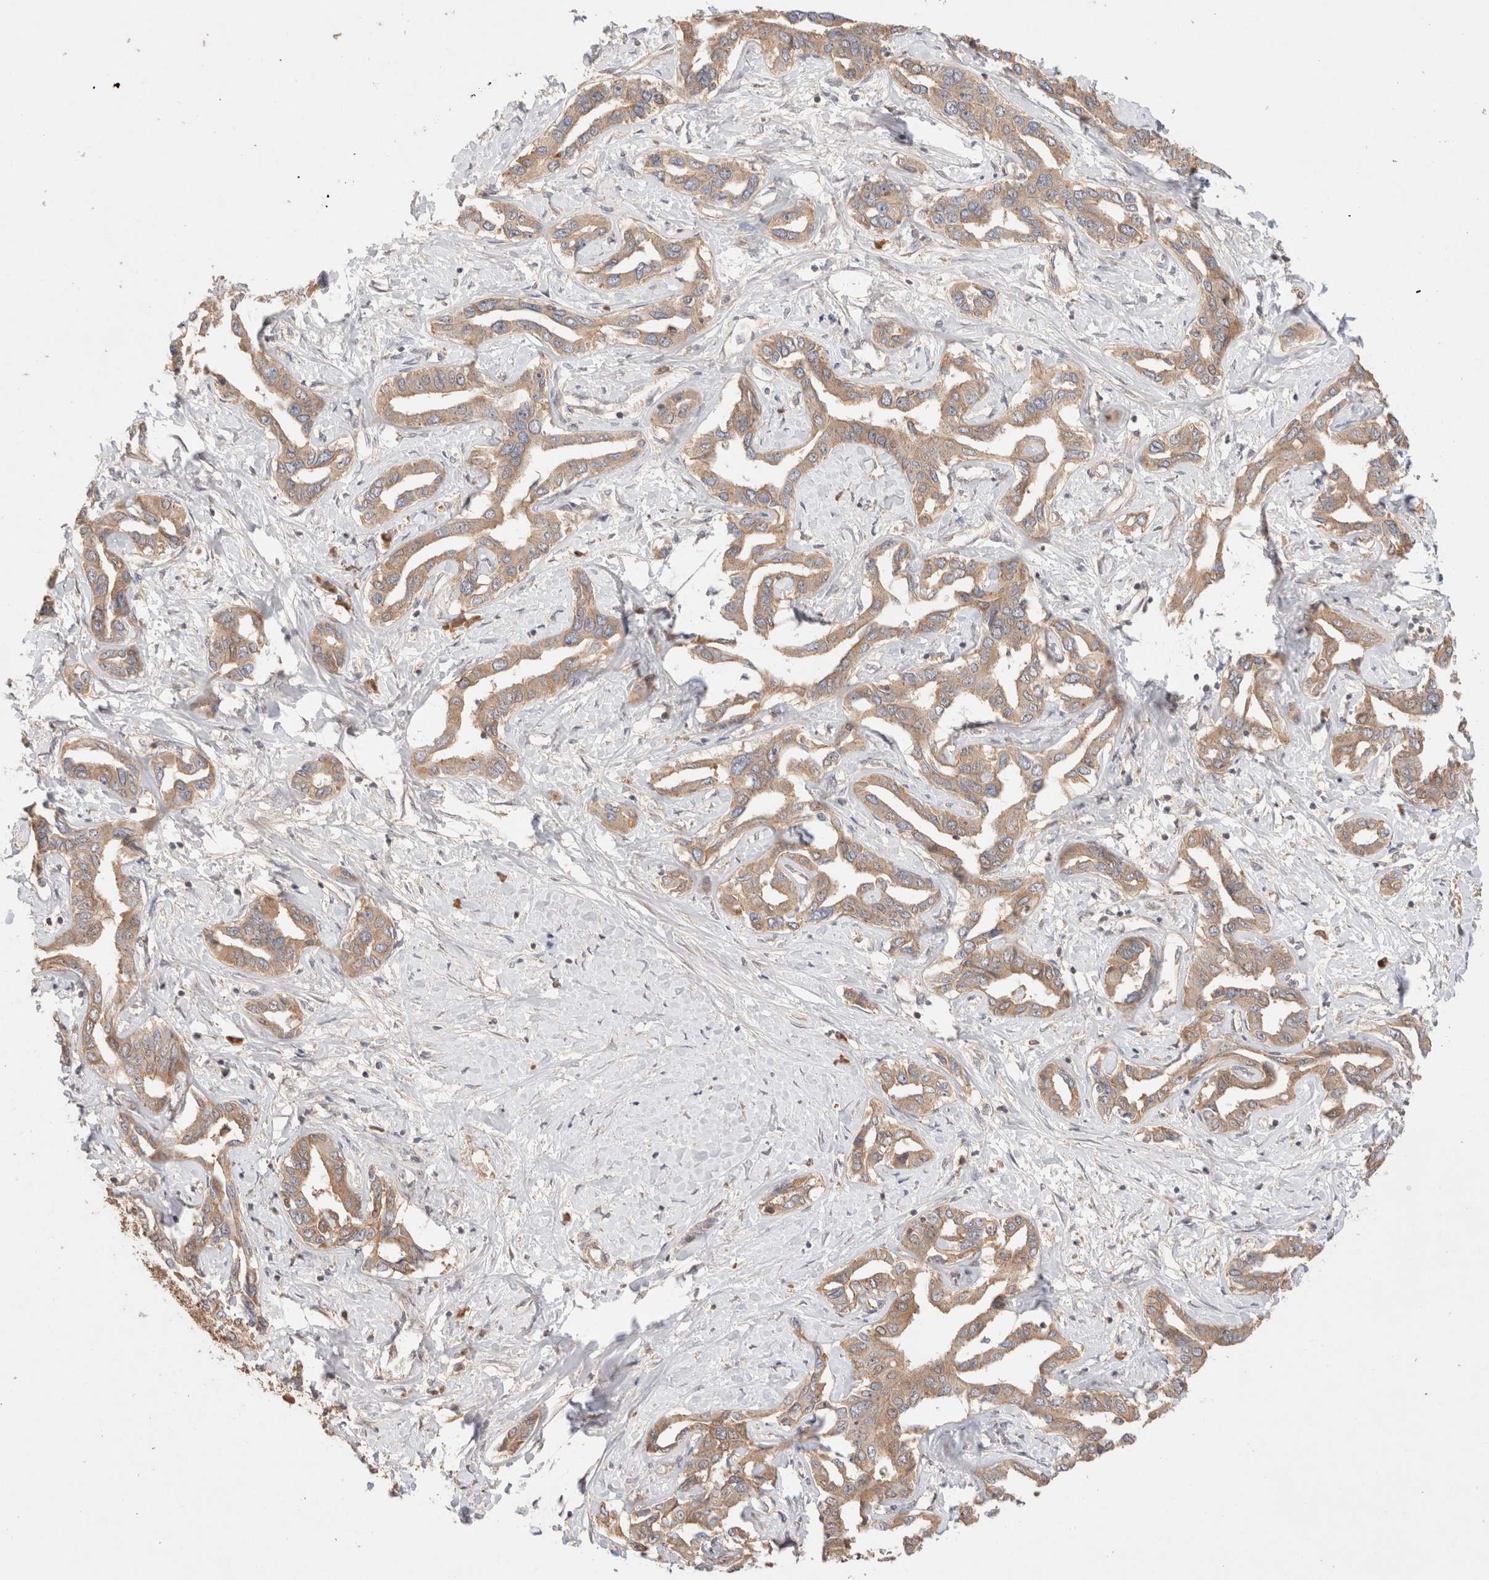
{"staining": {"intensity": "moderate", "quantity": ">75%", "location": "cytoplasmic/membranous"}, "tissue": "liver cancer", "cell_type": "Tumor cells", "image_type": "cancer", "snomed": [{"axis": "morphology", "description": "Cholangiocarcinoma"}, {"axis": "topography", "description": "Liver"}], "caption": "Tumor cells show medium levels of moderate cytoplasmic/membranous expression in about >75% of cells in human liver cancer (cholangiocarcinoma).", "gene": "CARNMT1", "patient": {"sex": "male", "age": 59}}